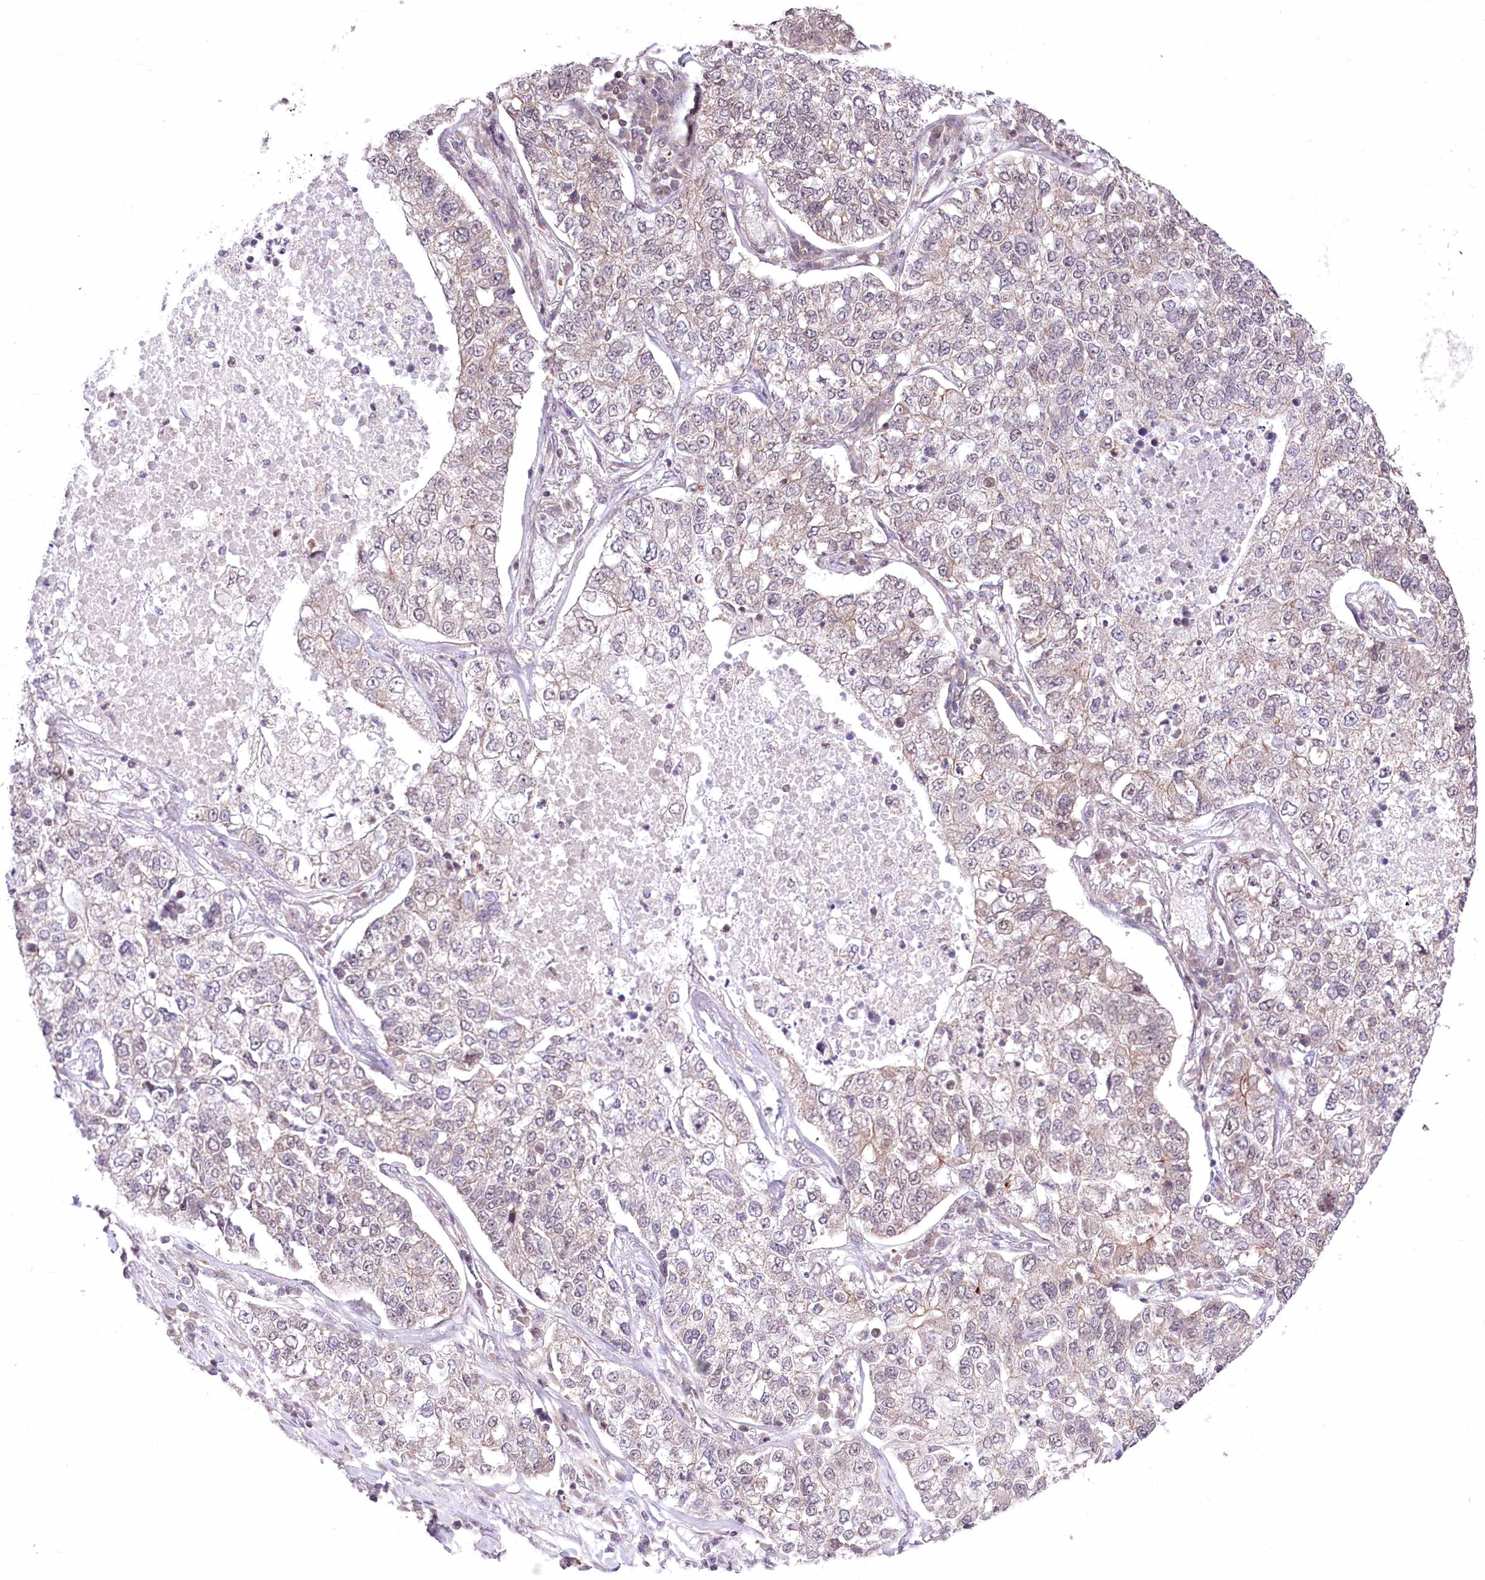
{"staining": {"intensity": "weak", "quantity": "<25%", "location": "cytoplasmic/membranous"}, "tissue": "lung cancer", "cell_type": "Tumor cells", "image_type": "cancer", "snomed": [{"axis": "morphology", "description": "Adenocarcinoma, NOS"}, {"axis": "topography", "description": "Lung"}], "caption": "Tumor cells are negative for protein expression in human lung adenocarcinoma.", "gene": "ZMAT2", "patient": {"sex": "male", "age": 49}}